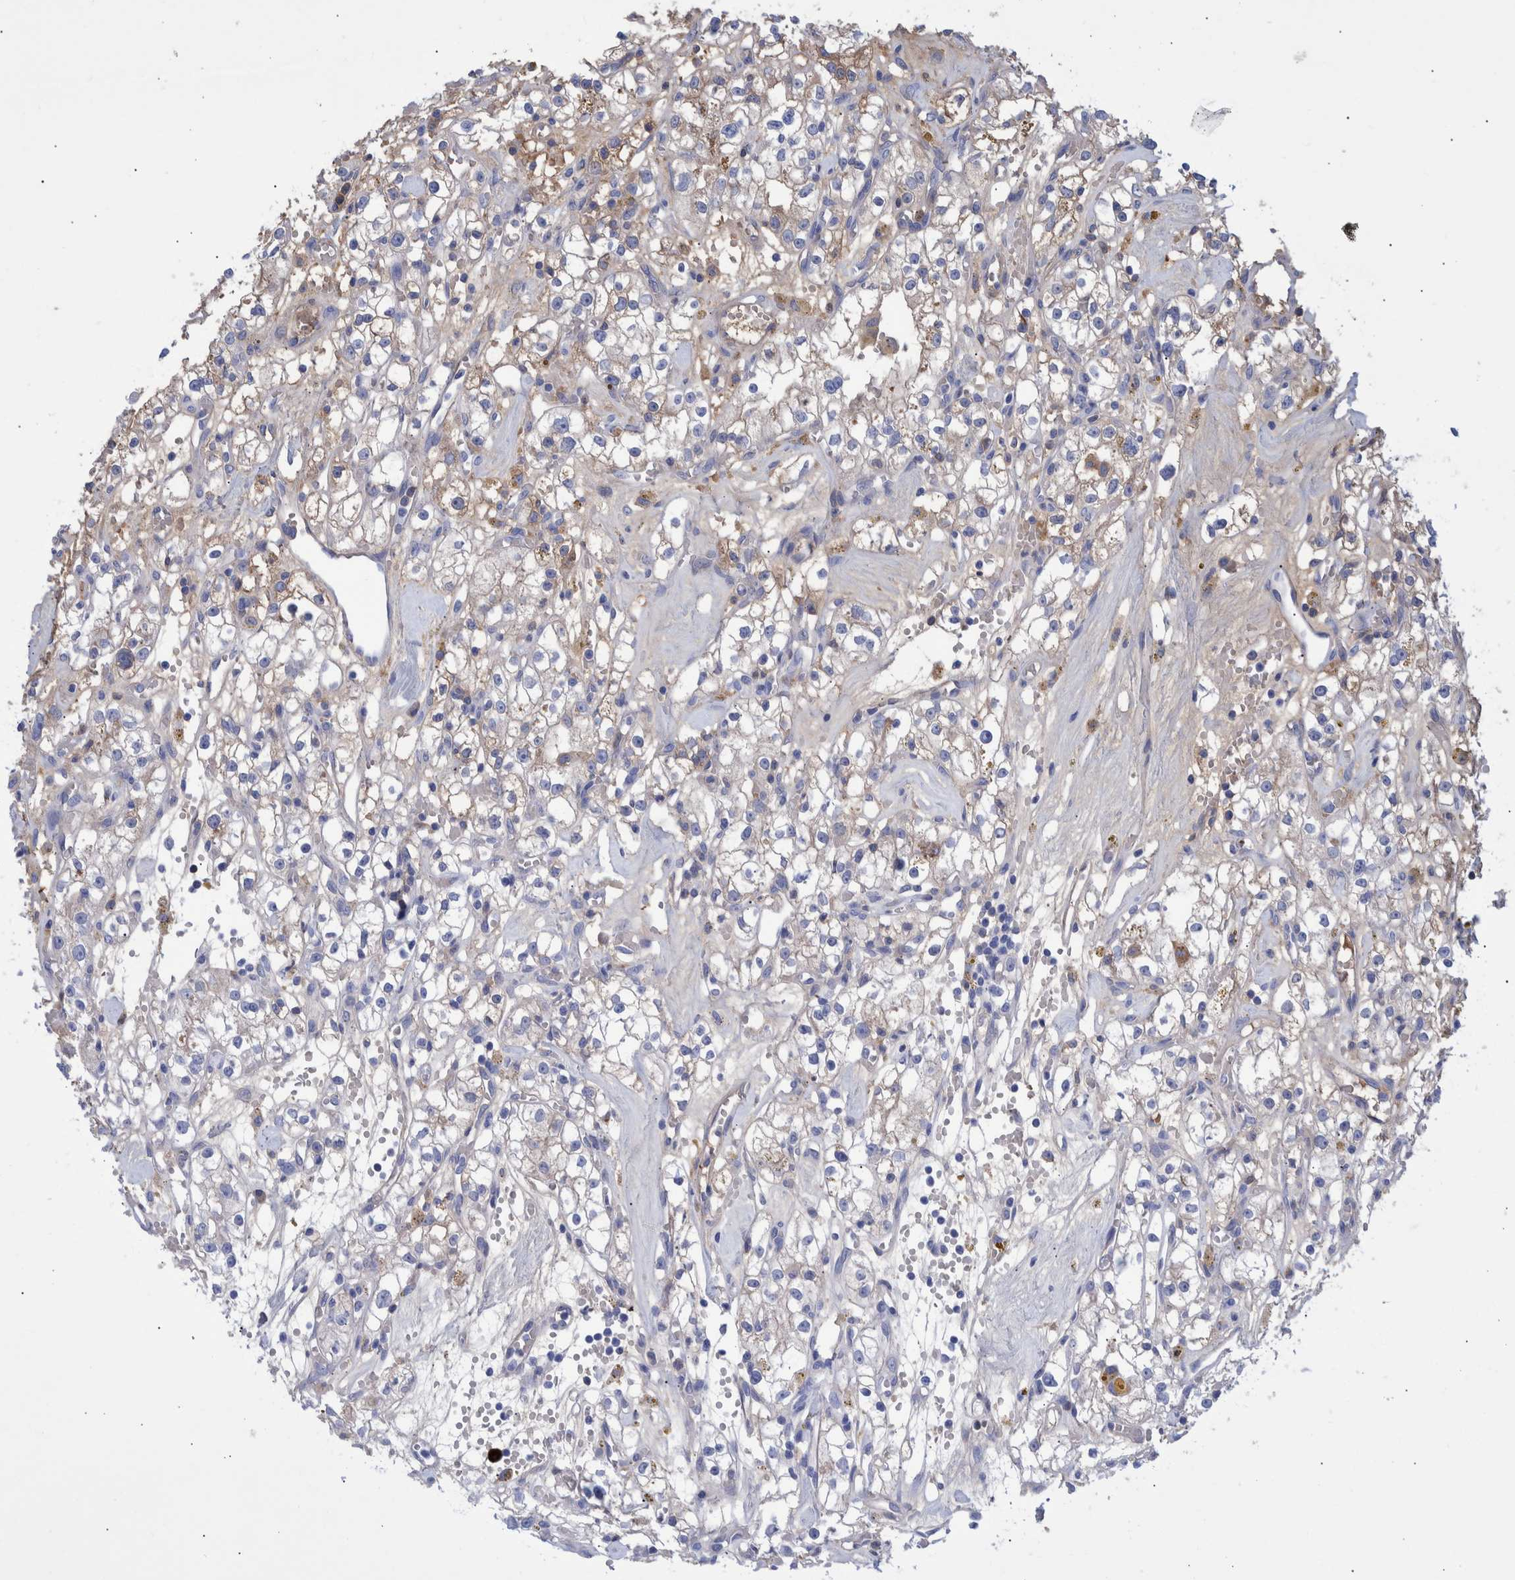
{"staining": {"intensity": "weak", "quantity": "25%-75%", "location": "cytoplasmic/membranous"}, "tissue": "renal cancer", "cell_type": "Tumor cells", "image_type": "cancer", "snomed": [{"axis": "morphology", "description": "Adenocarcinoma, NOS"}, {"axis": "topography", "description": "Kidney"}], "caption": "Tumor cells show low levels of weak cytoplasmic/membranous positivity in approximately 25%-75% of cells in renal adenocarcinoma. (brown staining indicates protein expression, while blue staining denotes nuclei).", "gene": "DLL4", "patient": {"sex": "male", "age": 56}}